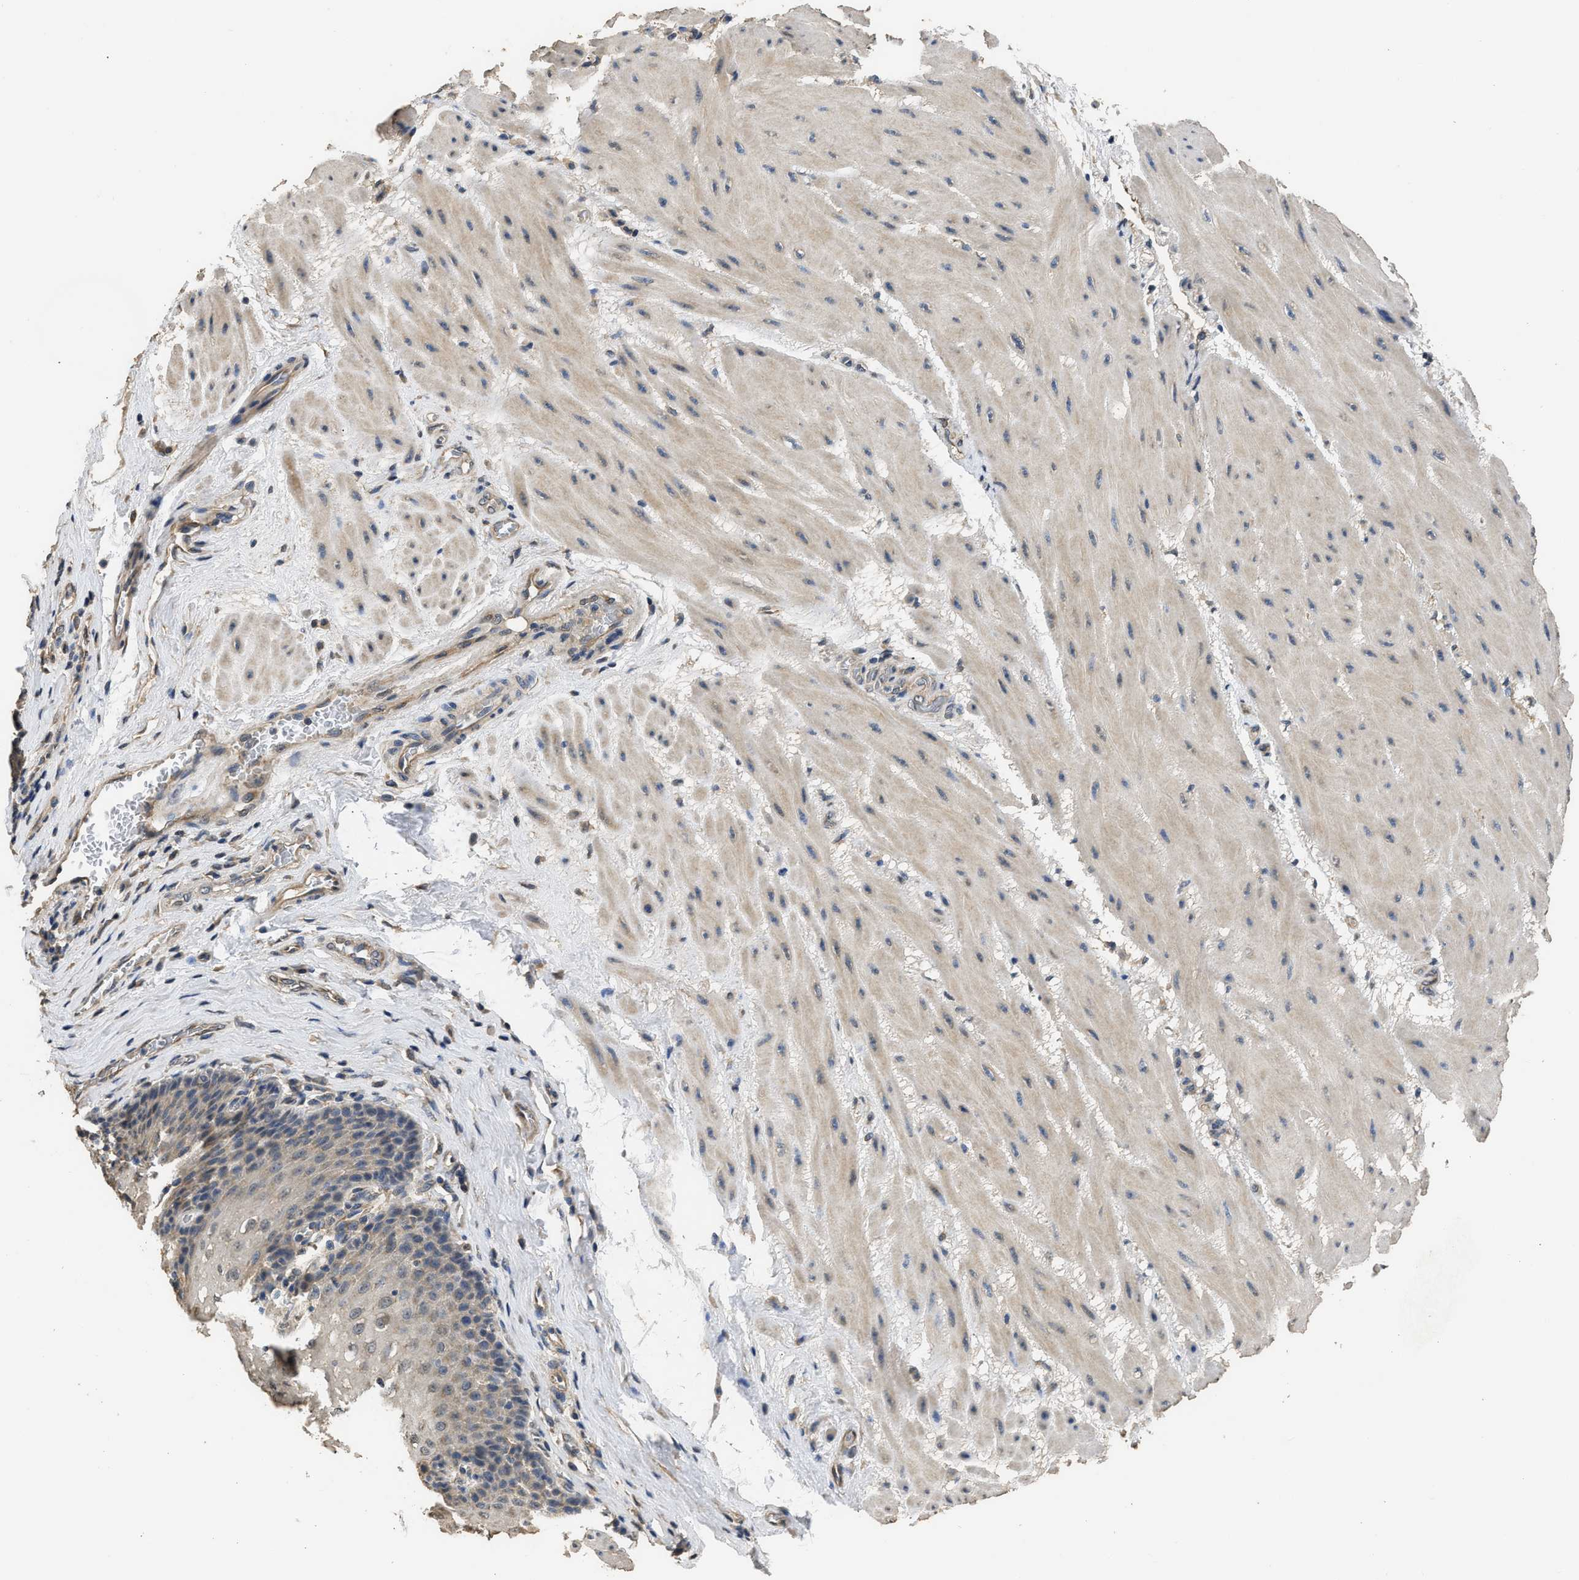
{"staining": {"intensity": "weak", "quantity": "<25%", "location": "cytoplasmic/membranous"}, "tissue": "esophagus", "cell_type": "Squamous epithelial cells", "image_type": "normal", "snomed": [{"axis": "morphology", "description": "Normal tissue, NOS"}, {"axis": "topography", "description": "Esophagus"}], "caption": "An image of esophagus stained for a protein demonstrates no brown staining in squamous epithelial cells.", "gene": "SPINT2", "patient": {"sex": "male", "age": 48}}